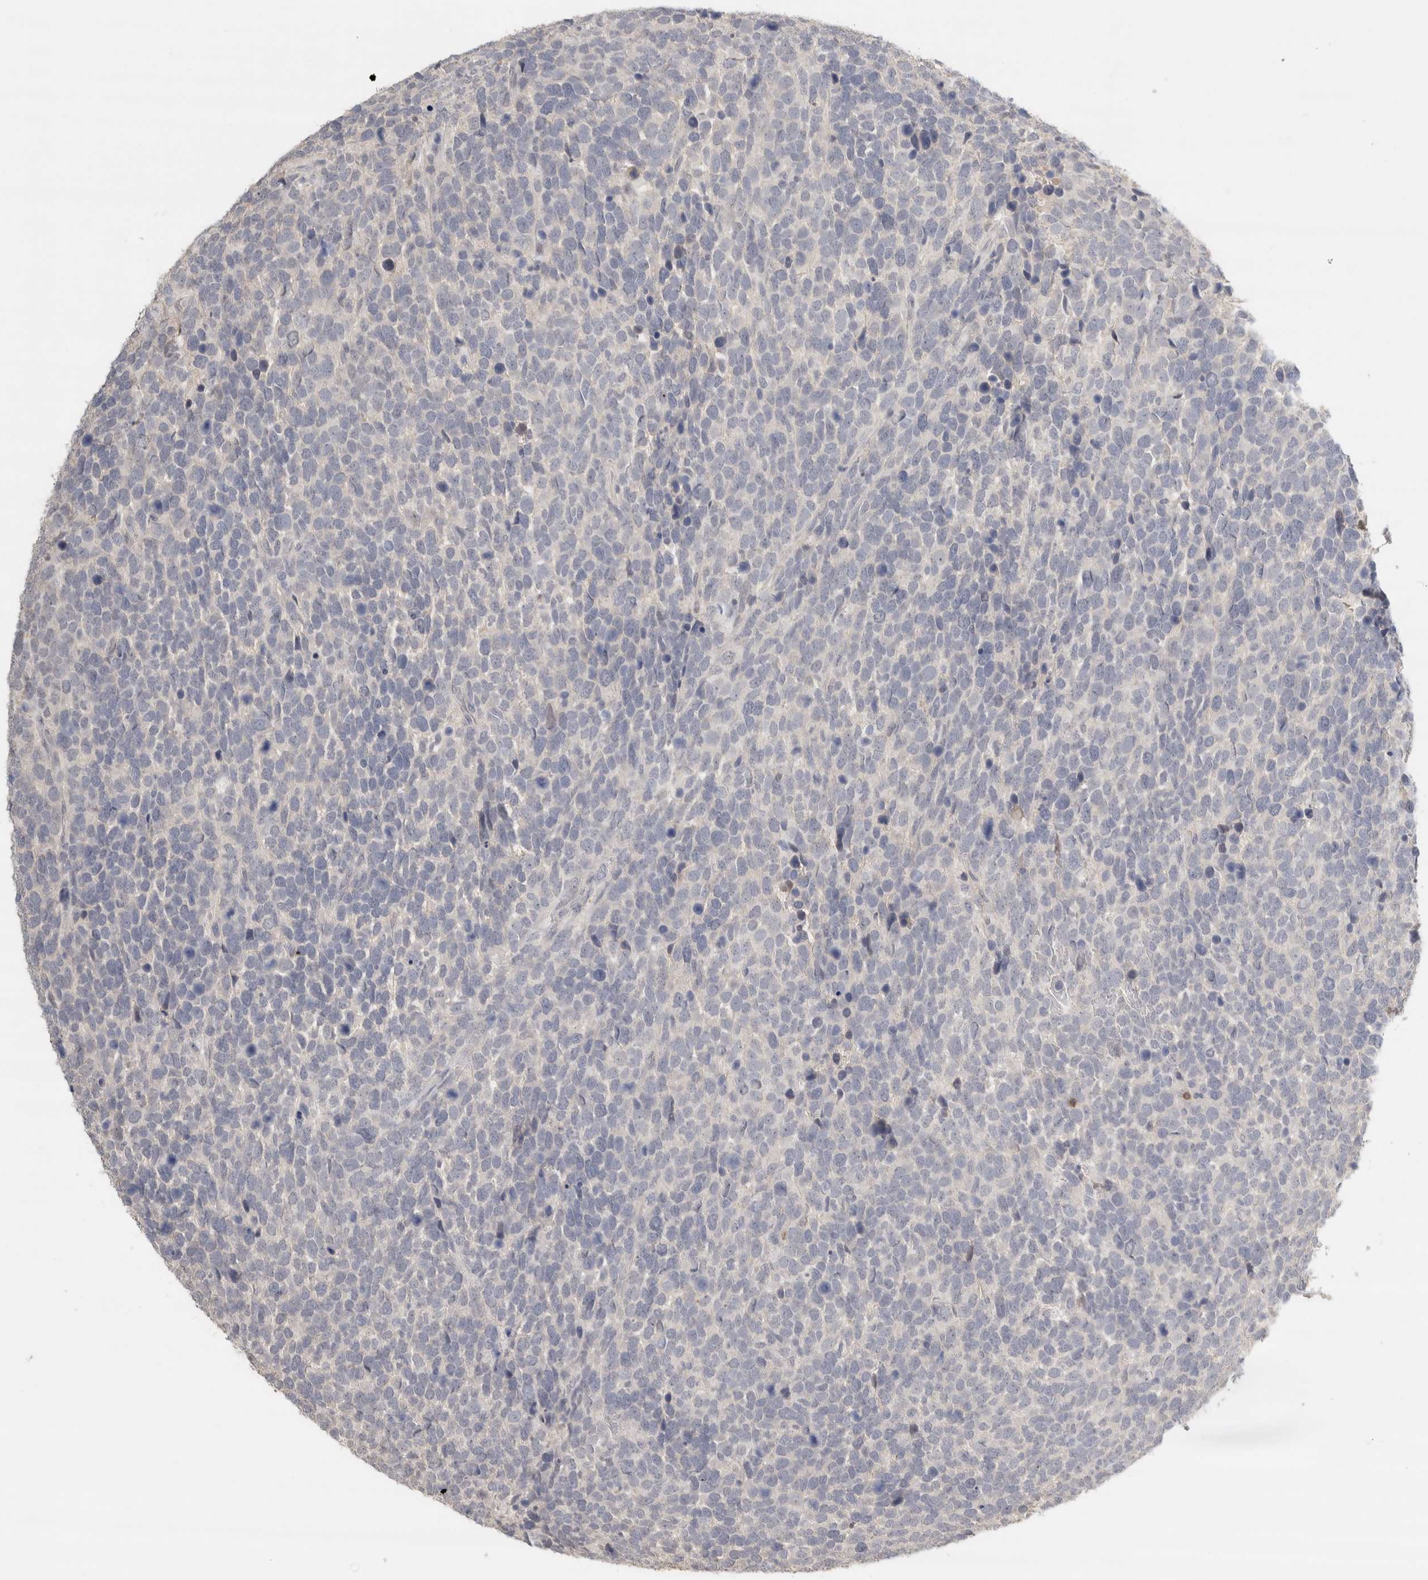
{"staining": {"intensity": "negative", "quantity": "none", "location": "none"}, "tissue": "urothelial cancer", "cell_type": "Tumor cells", "image_type": "cancer", "snomed": [{"axis": "morphology", "description": "Urothelial carcinoma, High grade"}, {"axis": "topography", "description": "Urinary bladder"}], "caption": "The immunohistochemistry photomicrograph has no significant expression in tumor cells of high-grade urothelial carcinoma tissue.", "gene": "TRAT1", "patient": {"sex": "female", "age": 82}}